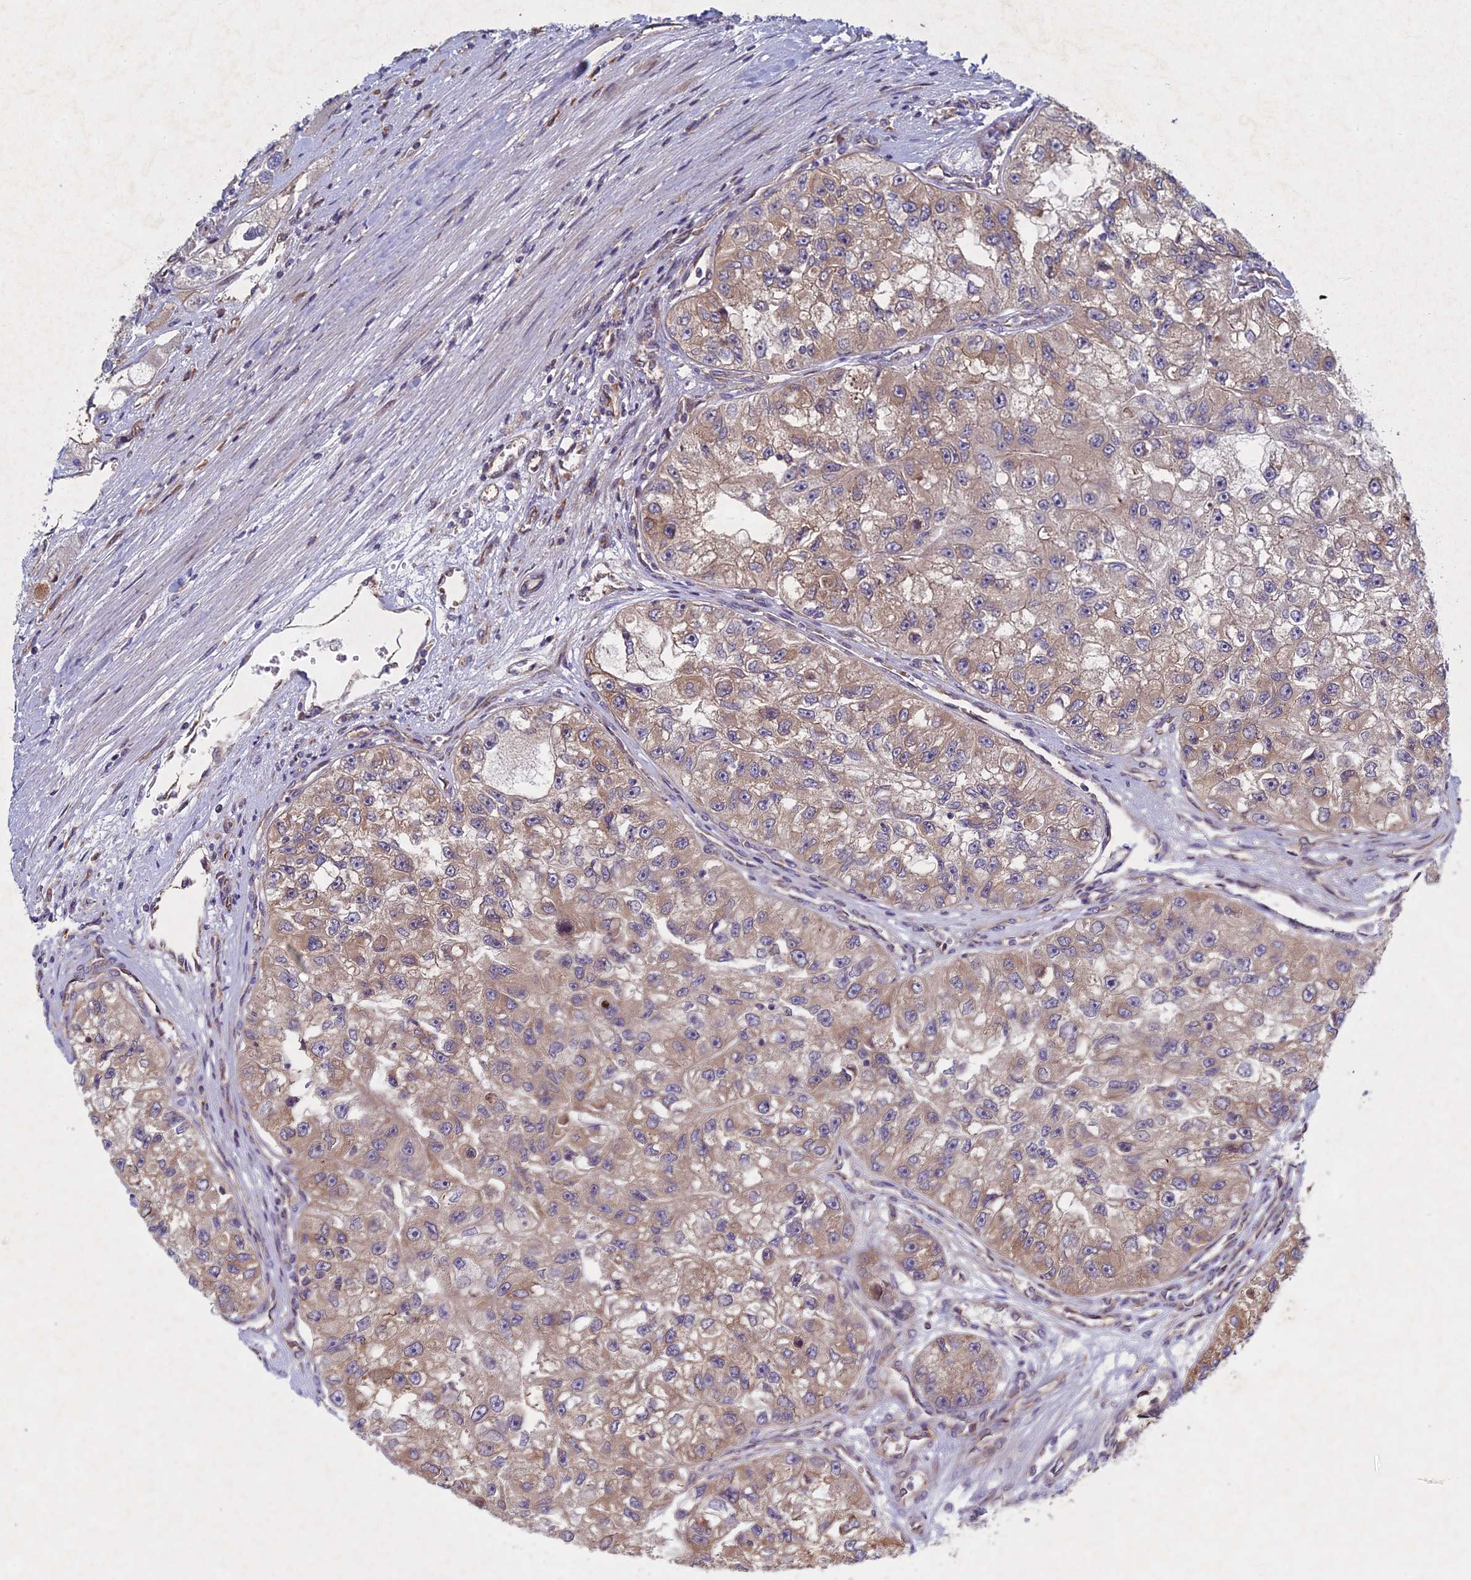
{"staining": {"intensity": "weak", "quantity": "25%-75%", "location": "cytoplasmic/membranous"}, "tissue": "renal cancer", "cell_type": "Tumor cells", "image_type": "cancer", "snomed": [{"axis": "morphology", "description": "Adenocarcinoma, NOS"}, {"axis": "topography", "description": "Kidney"}], "caption": "This is a histology image of immunohistochemistry staining of renal cancer (adenocarcinoma), which shows weak positivity in the cytoplasmic/membranous of tumor cells.", "gene": "PTHLH", "patient": {"sex": "male", "age": 63}}